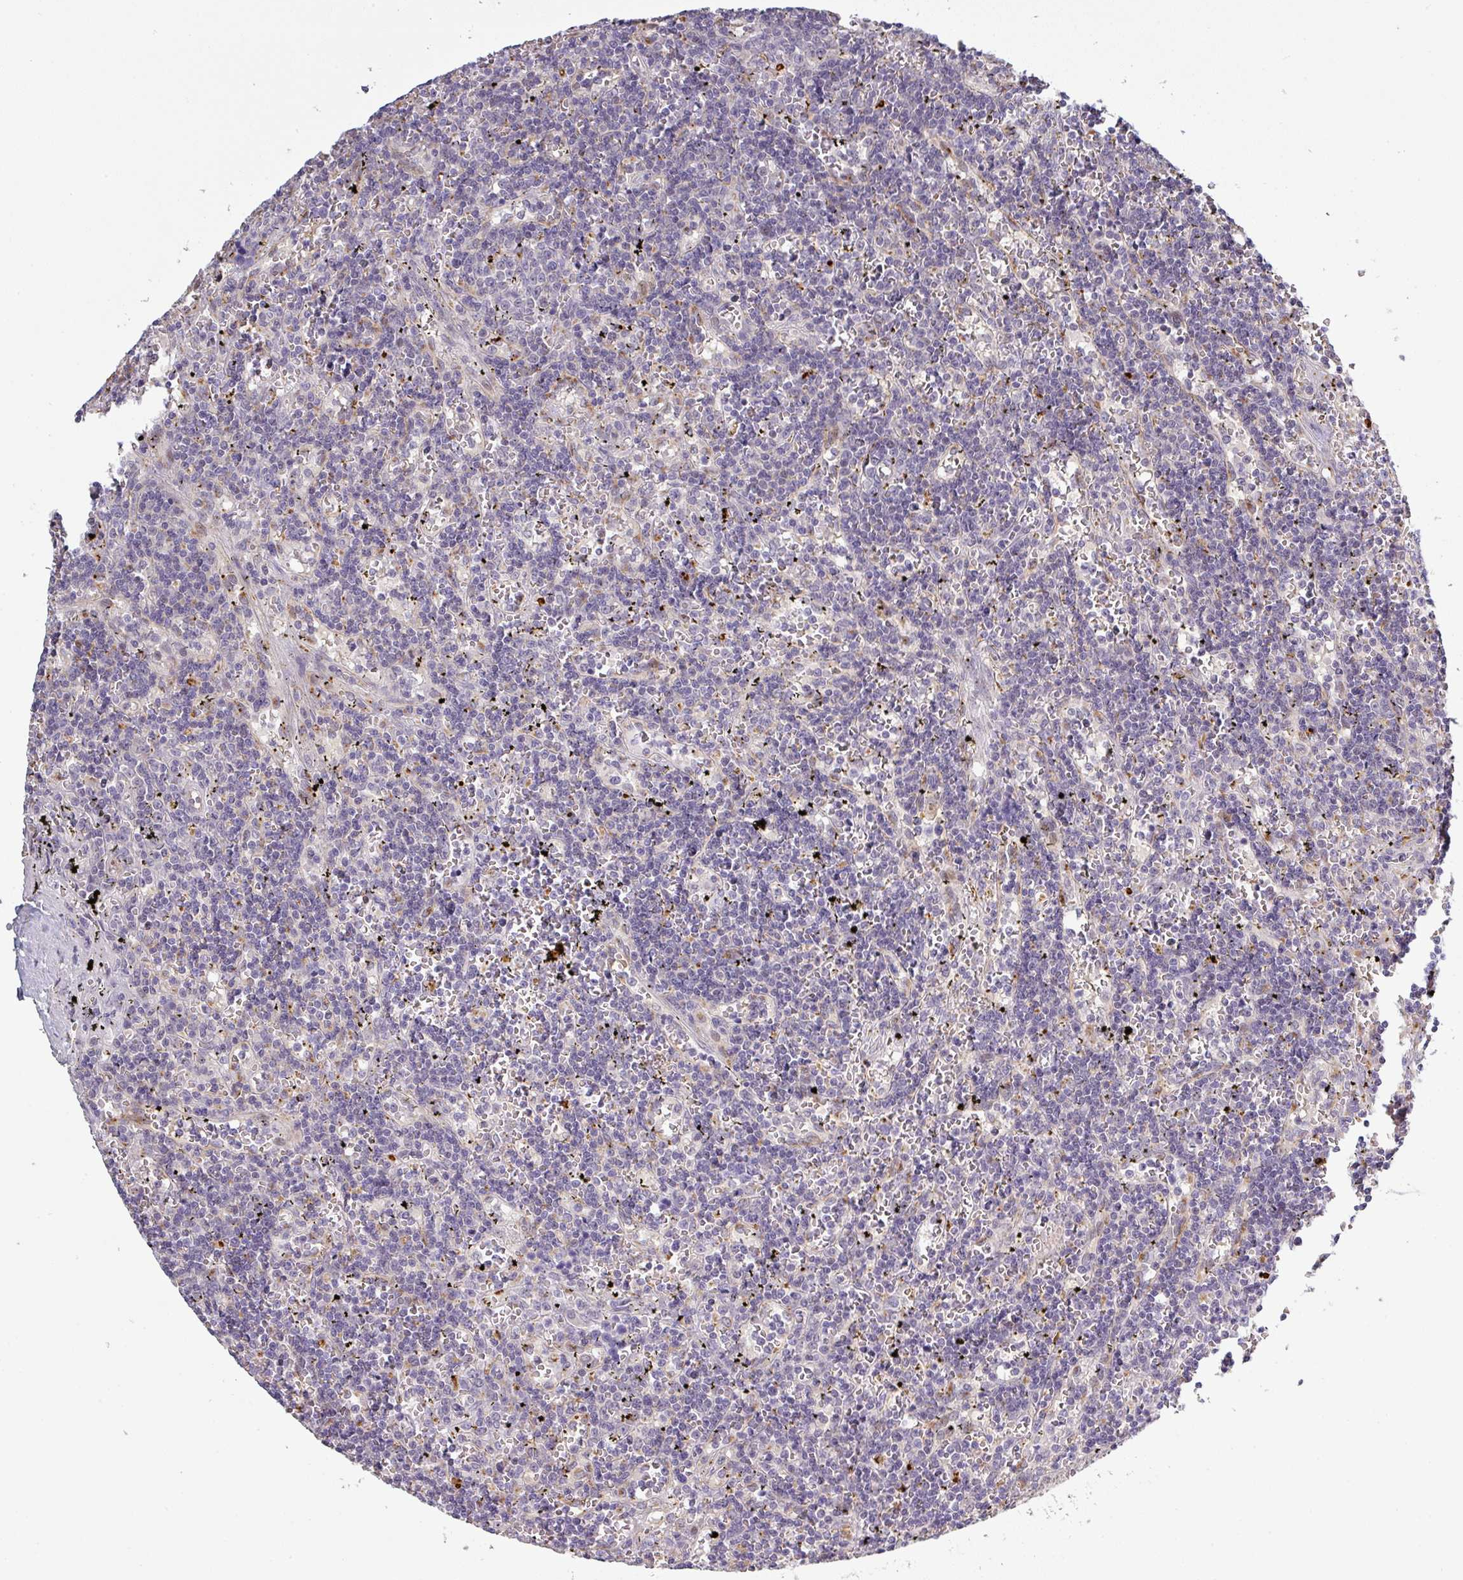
{"staining": {"intensity": "negative", "quantity": "none", "location": "none"}, "tissue": "lymphoma", "cell_type": "Tumor cells", "image_type": "cancer", "snomed": [{"axis": "morphology", "description": "Malignant lymphoma, non-Hodgkin's type, Low grade"}, {"axis": "topography", "description": "Spleen"}], "caption": "DAB immunohistochemical staining of human low-grade malignant lymphoma, non-Hodgkin's type demonstrates no significant staining in tumor cells.", "gene": "C2orf16", "patient": {"sex": "male", "age": 60}}